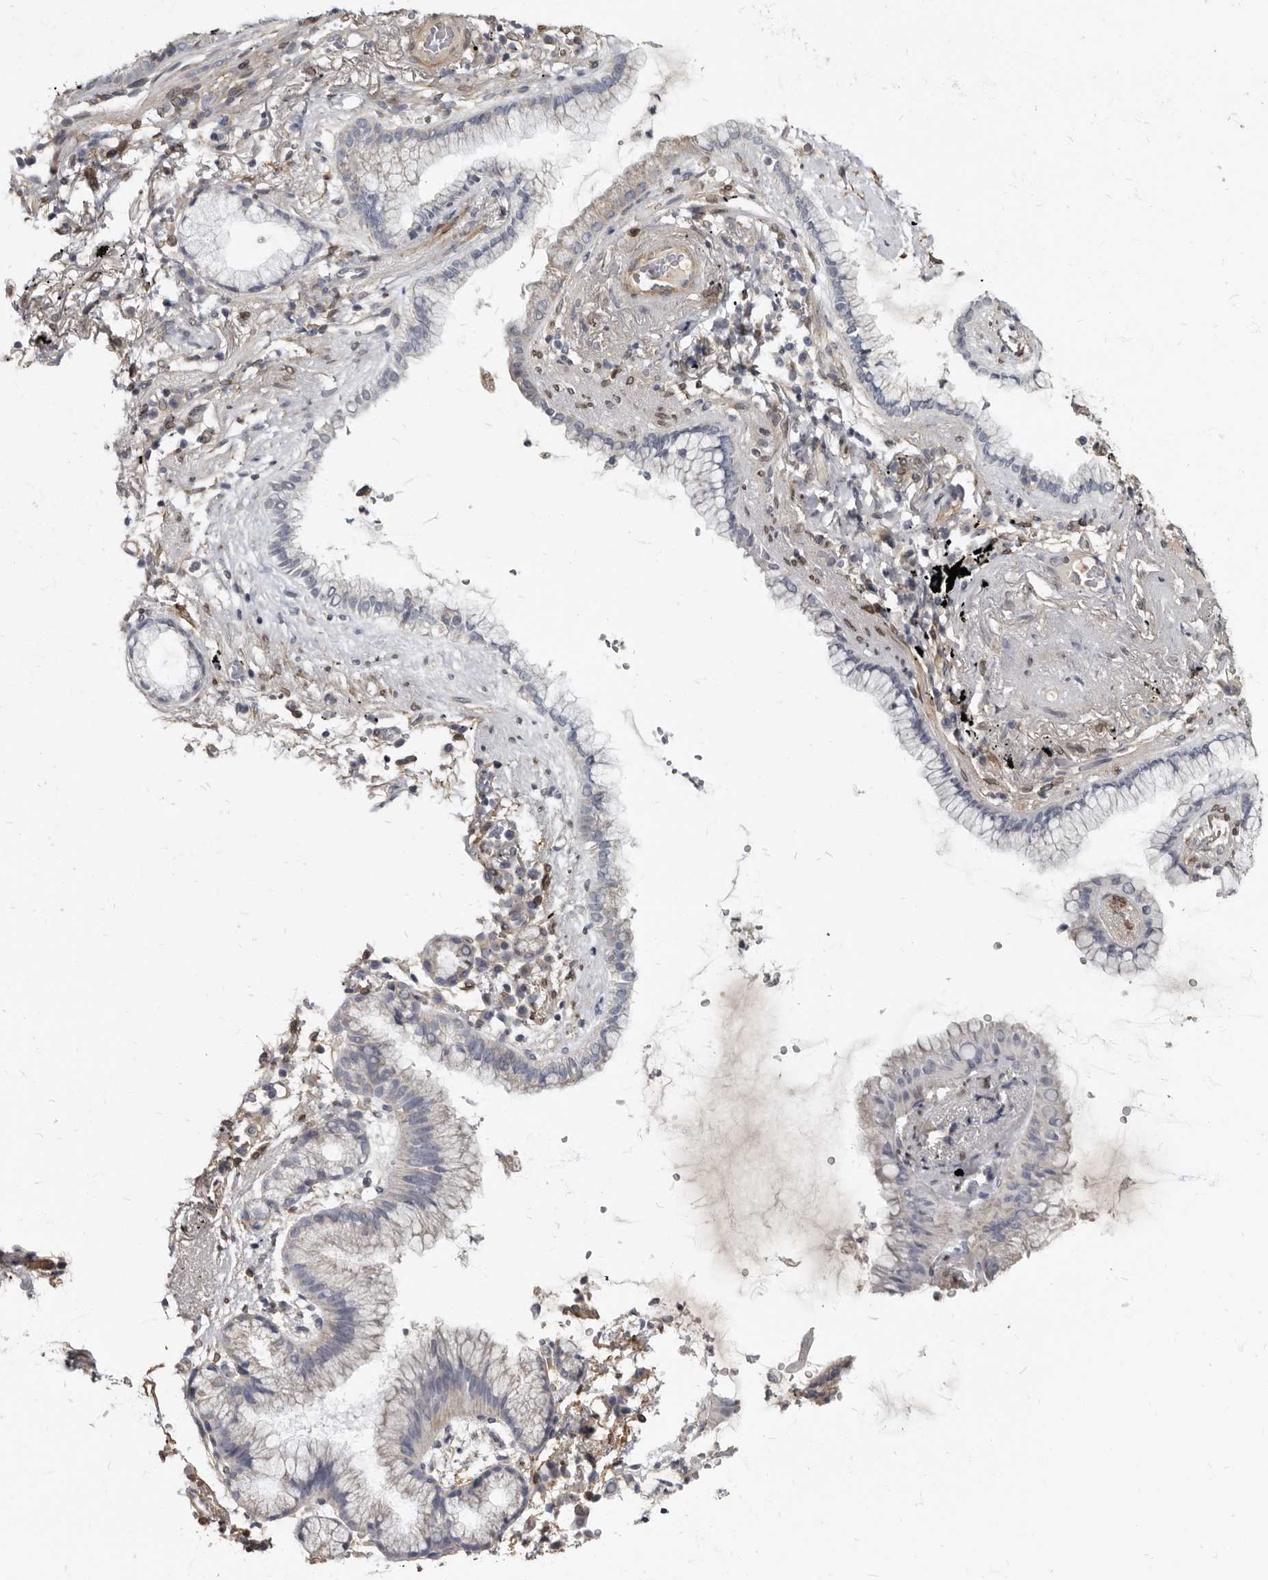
{"staining": {"intensity": "negative", "quantity": "none", "location": "none"}, "tissue": "lung cancer", "cell_type": "Tumor cells", "image_type": "cancer", "snomed": [{"axis": "morphology", "description": "Adenocarcinoma, NOS"}, {"axis": "topography", "description": "Lung"}], "caption": "Tumor cells show no significant protein staining in lung cancer.", "gene": "MRGPRF", "patient": {"sex": "female", "age": 70}}